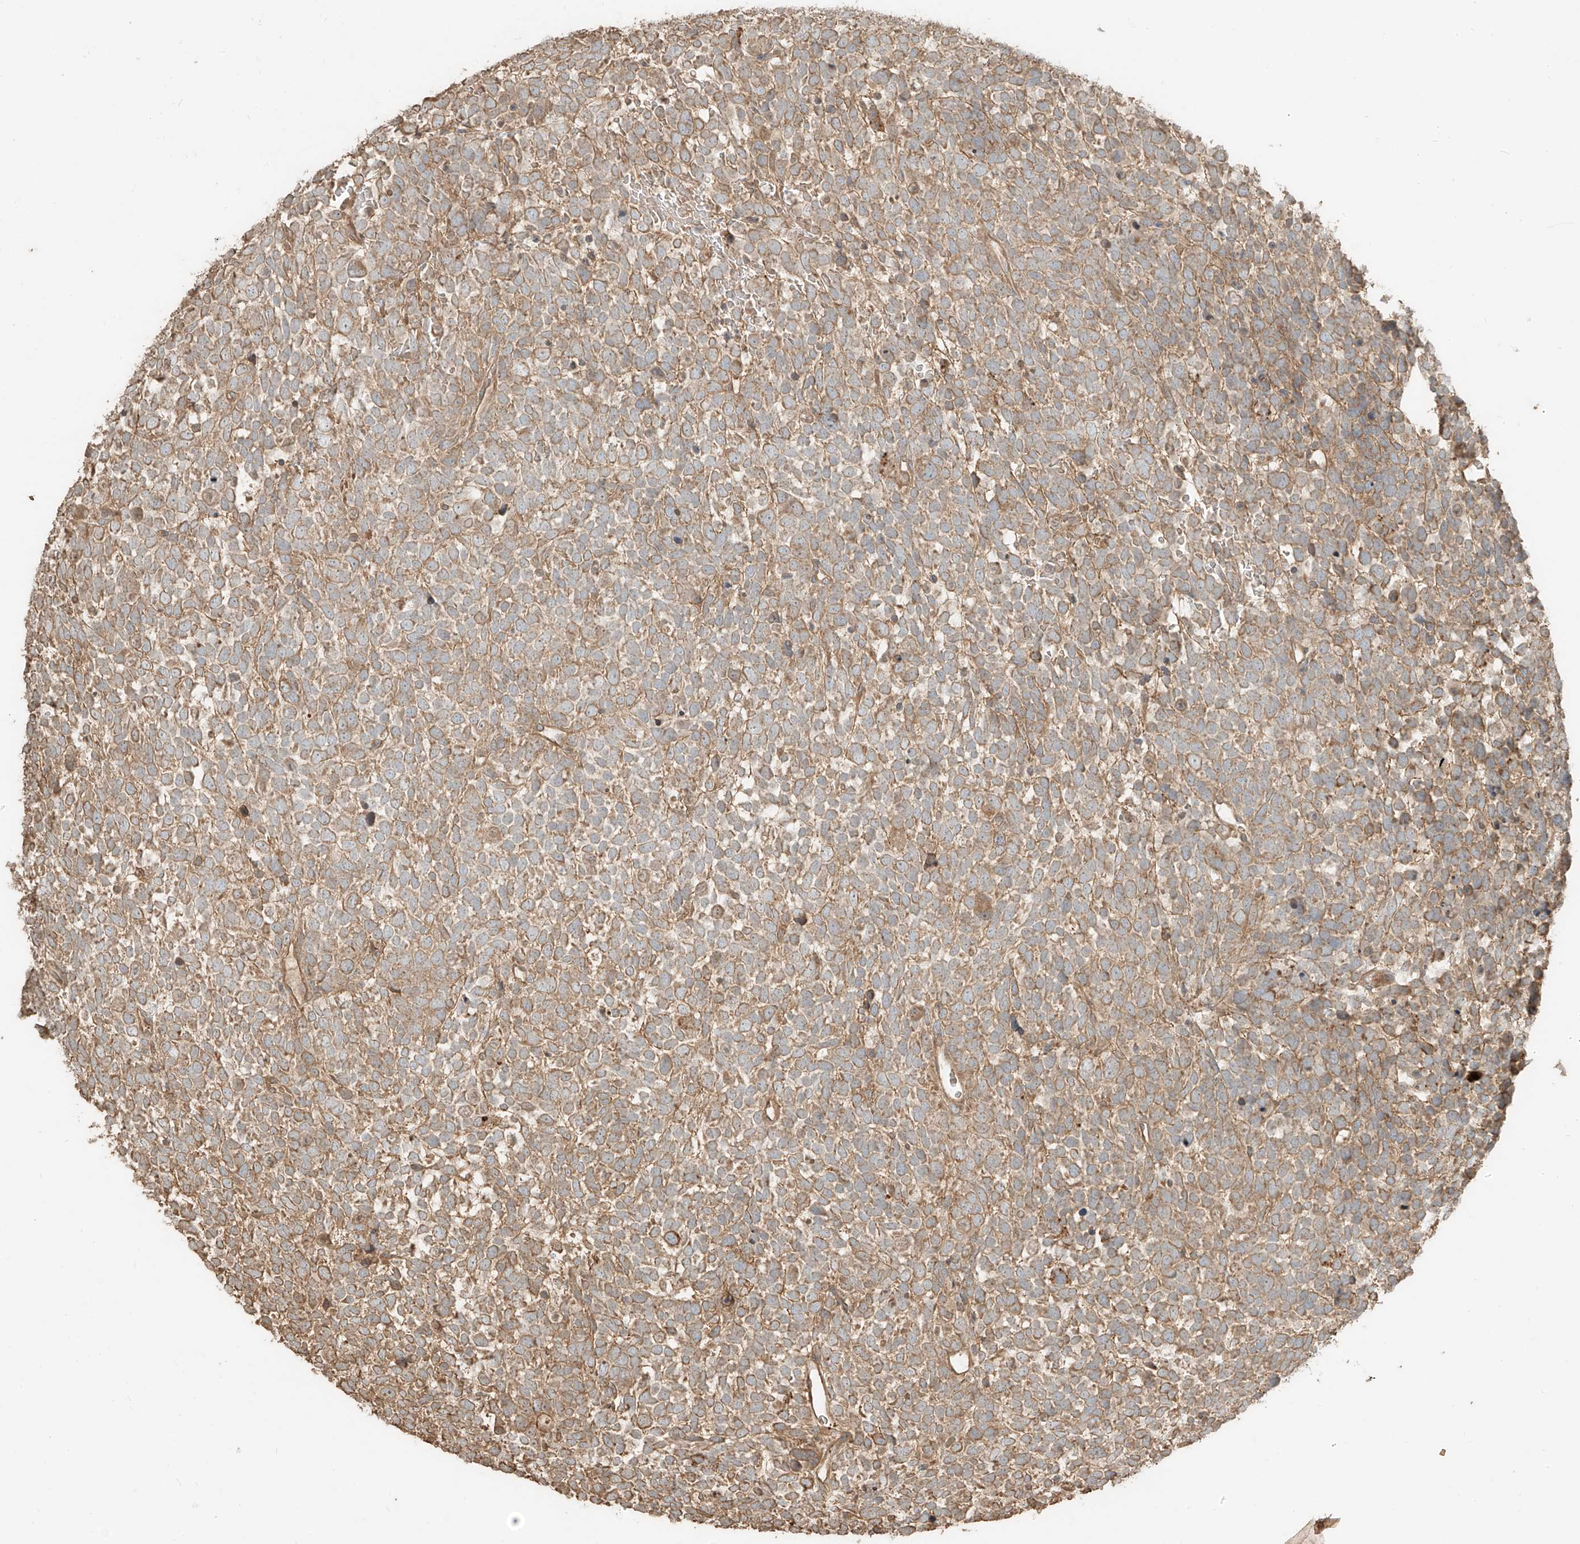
{"staining": {"intensity": "moderate", "quantity": ">75%", "location": "cytoplasmic/membranous"}, "tissue": "urothelial cancer", "cell_type": "Tumor cells", "image_type": "cancer", "snomed": [{"axis": "morphology", "description": "Urothelial carcinoma, High grade"}, {"axis": "topography", "description": "Urinary bladder"}], "caption": "There is medium levels of moderate cytoplasmic/membranous staining in tumor cells of urothelial cancer, as demonstrated by immunohistochemical staining (brown color).", "gene": "RFTN2", "patient": {"sex": "female", "age": 82}}